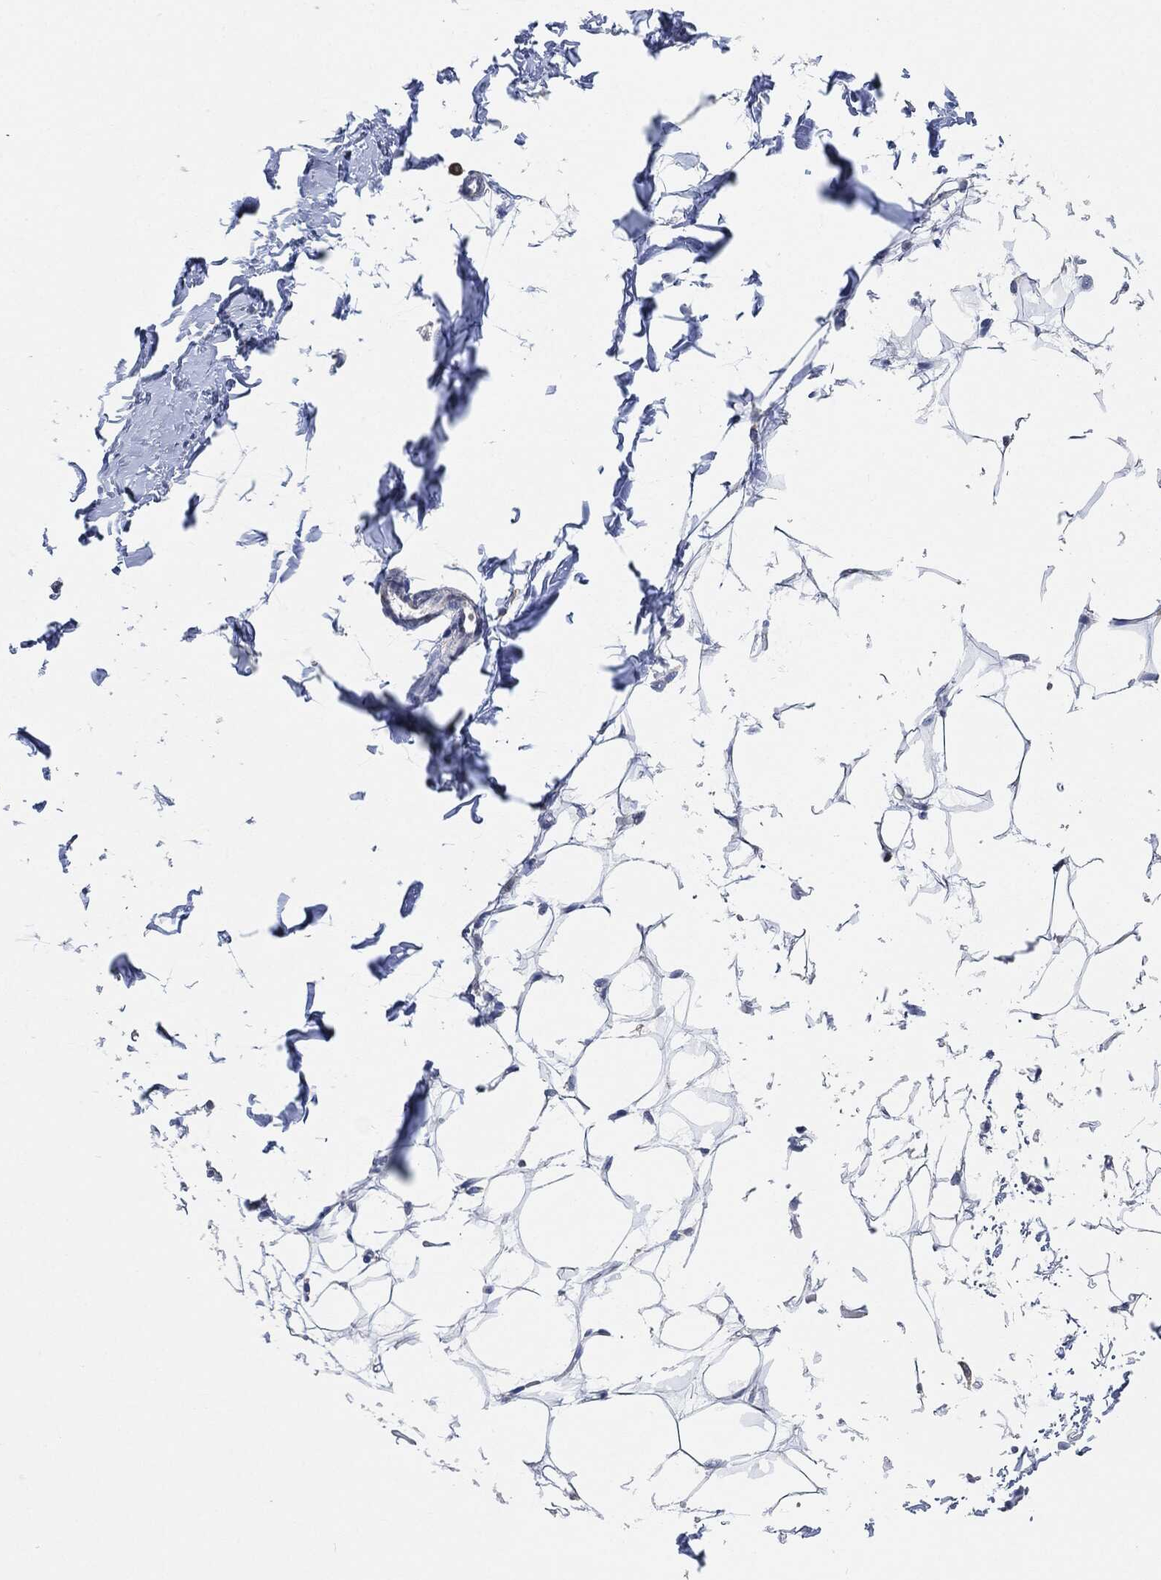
{"staining": {"intensity": "negative", "quantity": "none", "location": "none"}, "tissue": "breast", "cell_type": "Adipocytes", "image_type": "normal", "snomed": [{"axis": "morphology", "description": "Normal tissue, NOS"}, {"axis": "topography", "description": "Breast"}], "caption": "Immunohistochemistry (IHC) histopathology image of benign breast: breast stained with DAB (3,3'-diaminobenzidine) demonstrates no significant protein staining in adipocytes.", "gene": "VSIG4", "patient": {"sex": "female", "age": 37}}